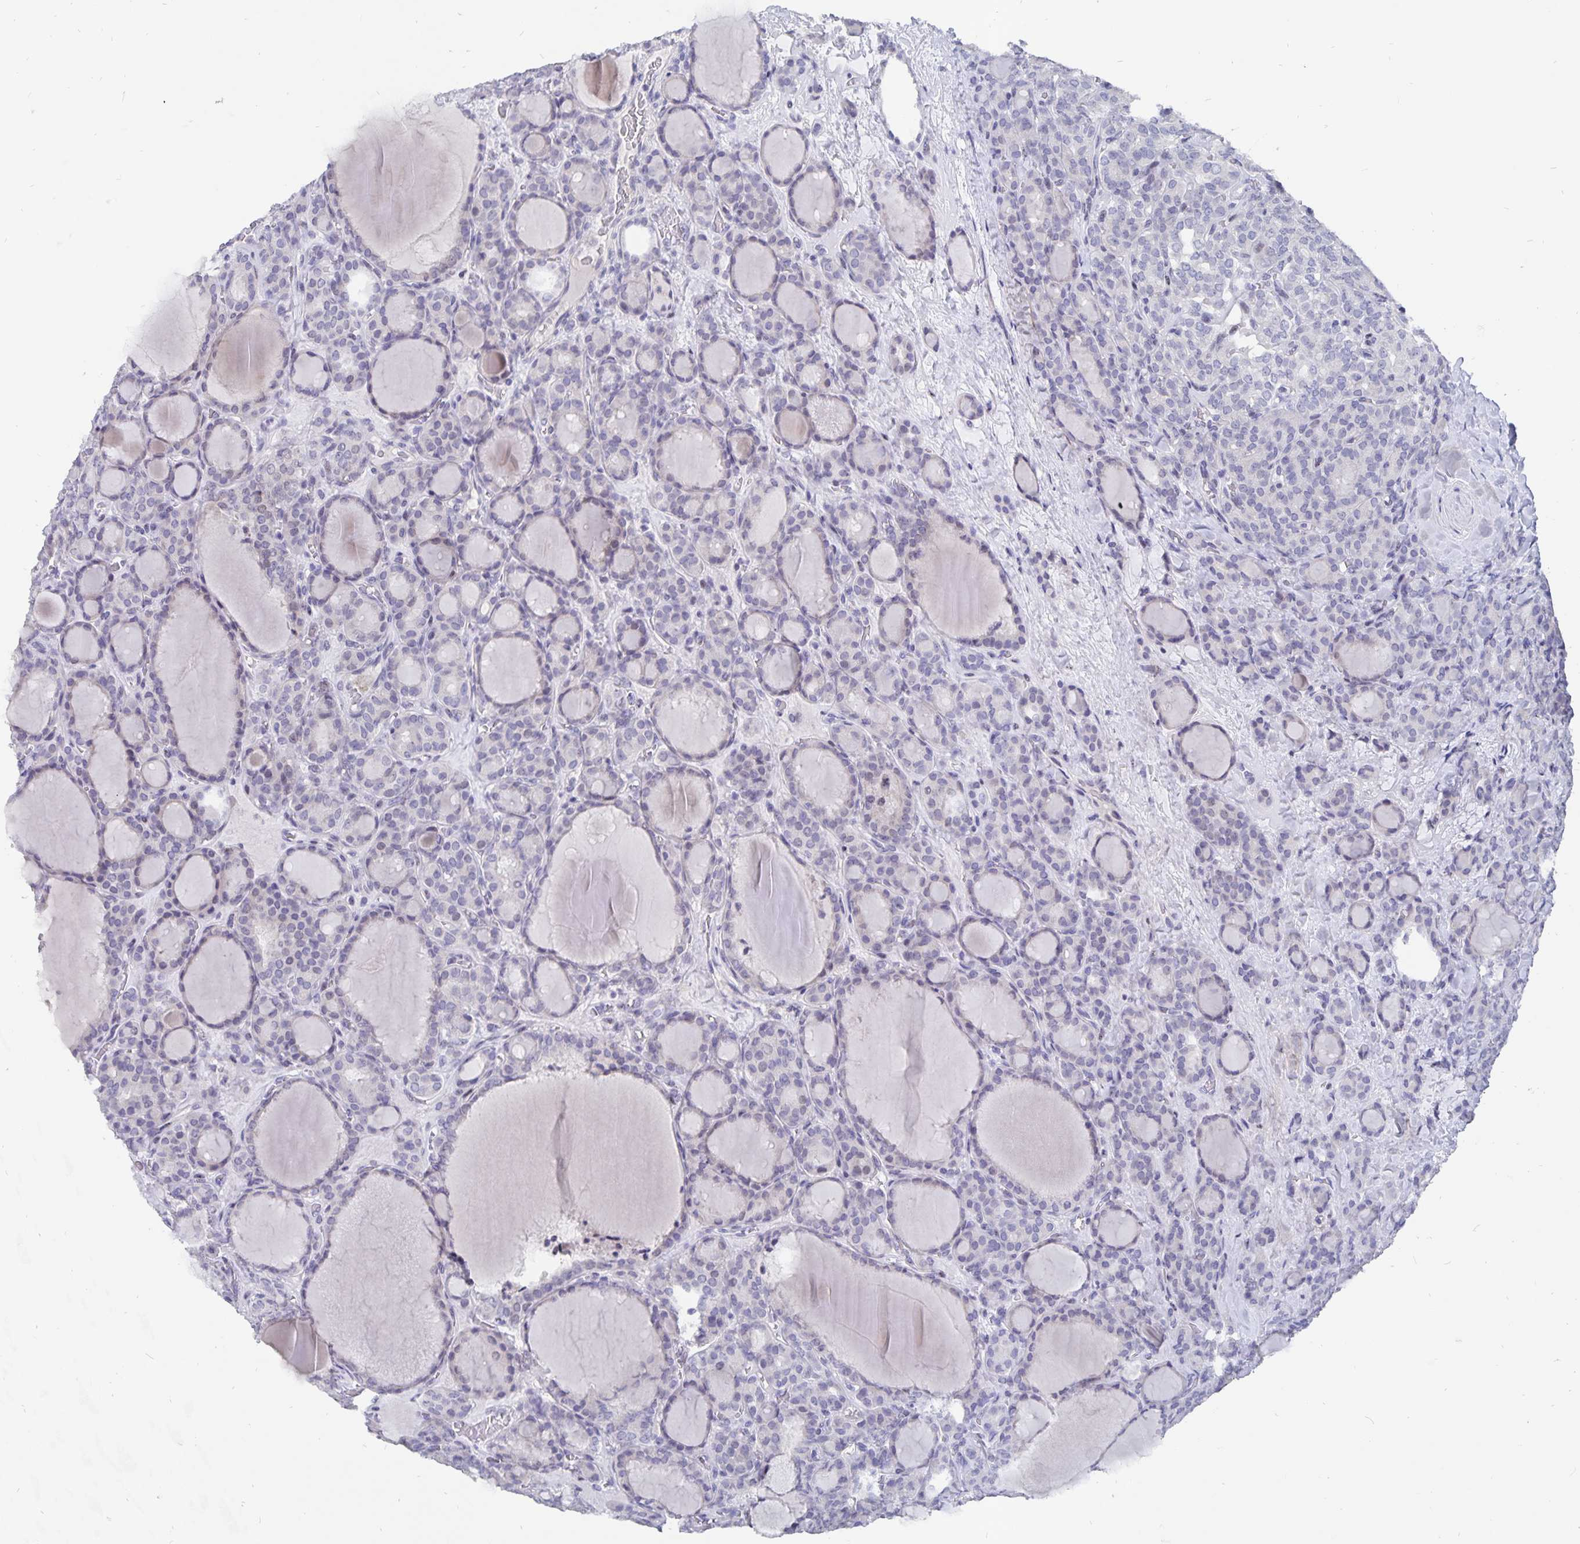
{"staining": {"intensity": "negative", "quantity": "none", "location": "none"}, "tissue": "thyroid cancer", "cell_type": "Tumor cells", "image_type": "cancer", "snomed": [{"axis": "morphology", "description": "Normal tissue, NOS"}, {"axis": "morphology", "description": "Follicular adenoma carcinoma, NOS"}, {"axis": "topography", "description": "Thyroid gland"}], "caption": "Immunohistochemistry micrograph of human follicular adenoma carcinoma (thyroid) stained for a protein (brown), which reveals no positivity in tumor cells.", "gene": "SMOC1", "patient": {"sex": "female", "age": 31}}